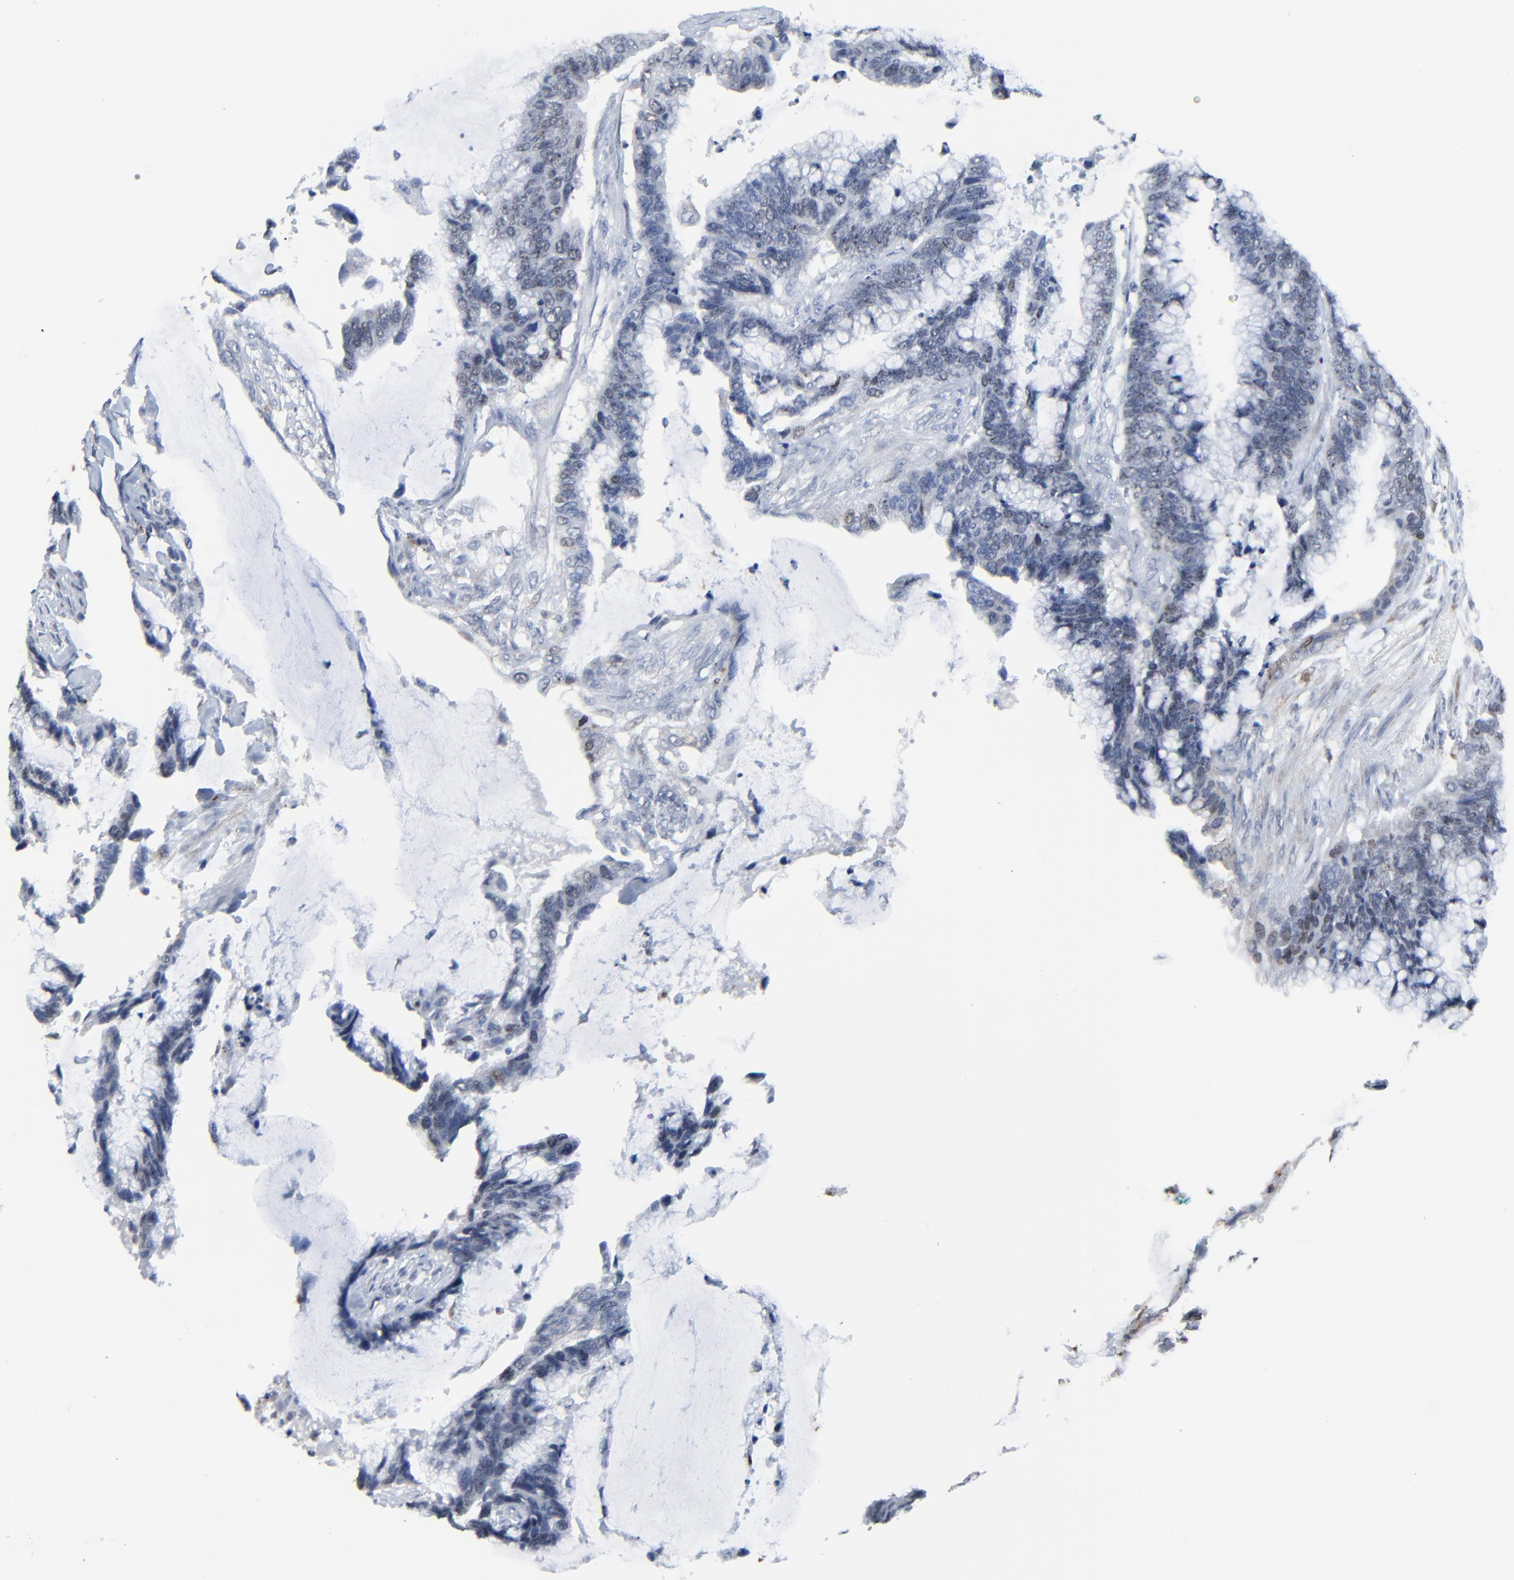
{"staining": {"intensity": "weak", "quantity": "<25%", "location": "nuclear"}, "tissue": "colorectal cancer", "cell_type": "Tumor cells", "image_type": "cancer", "snomed": [{"axis": "morphology", "description": "Adenocarcinoma, NOS"}, {"axis": "topography", "description": "Rectum"}], "caption": "Tumor cells are negative for protein expression in human colorectal cancer (adenocarcinoma).", "gene": "BIRC3", "patient": {"sex": "female", "age": 59}}